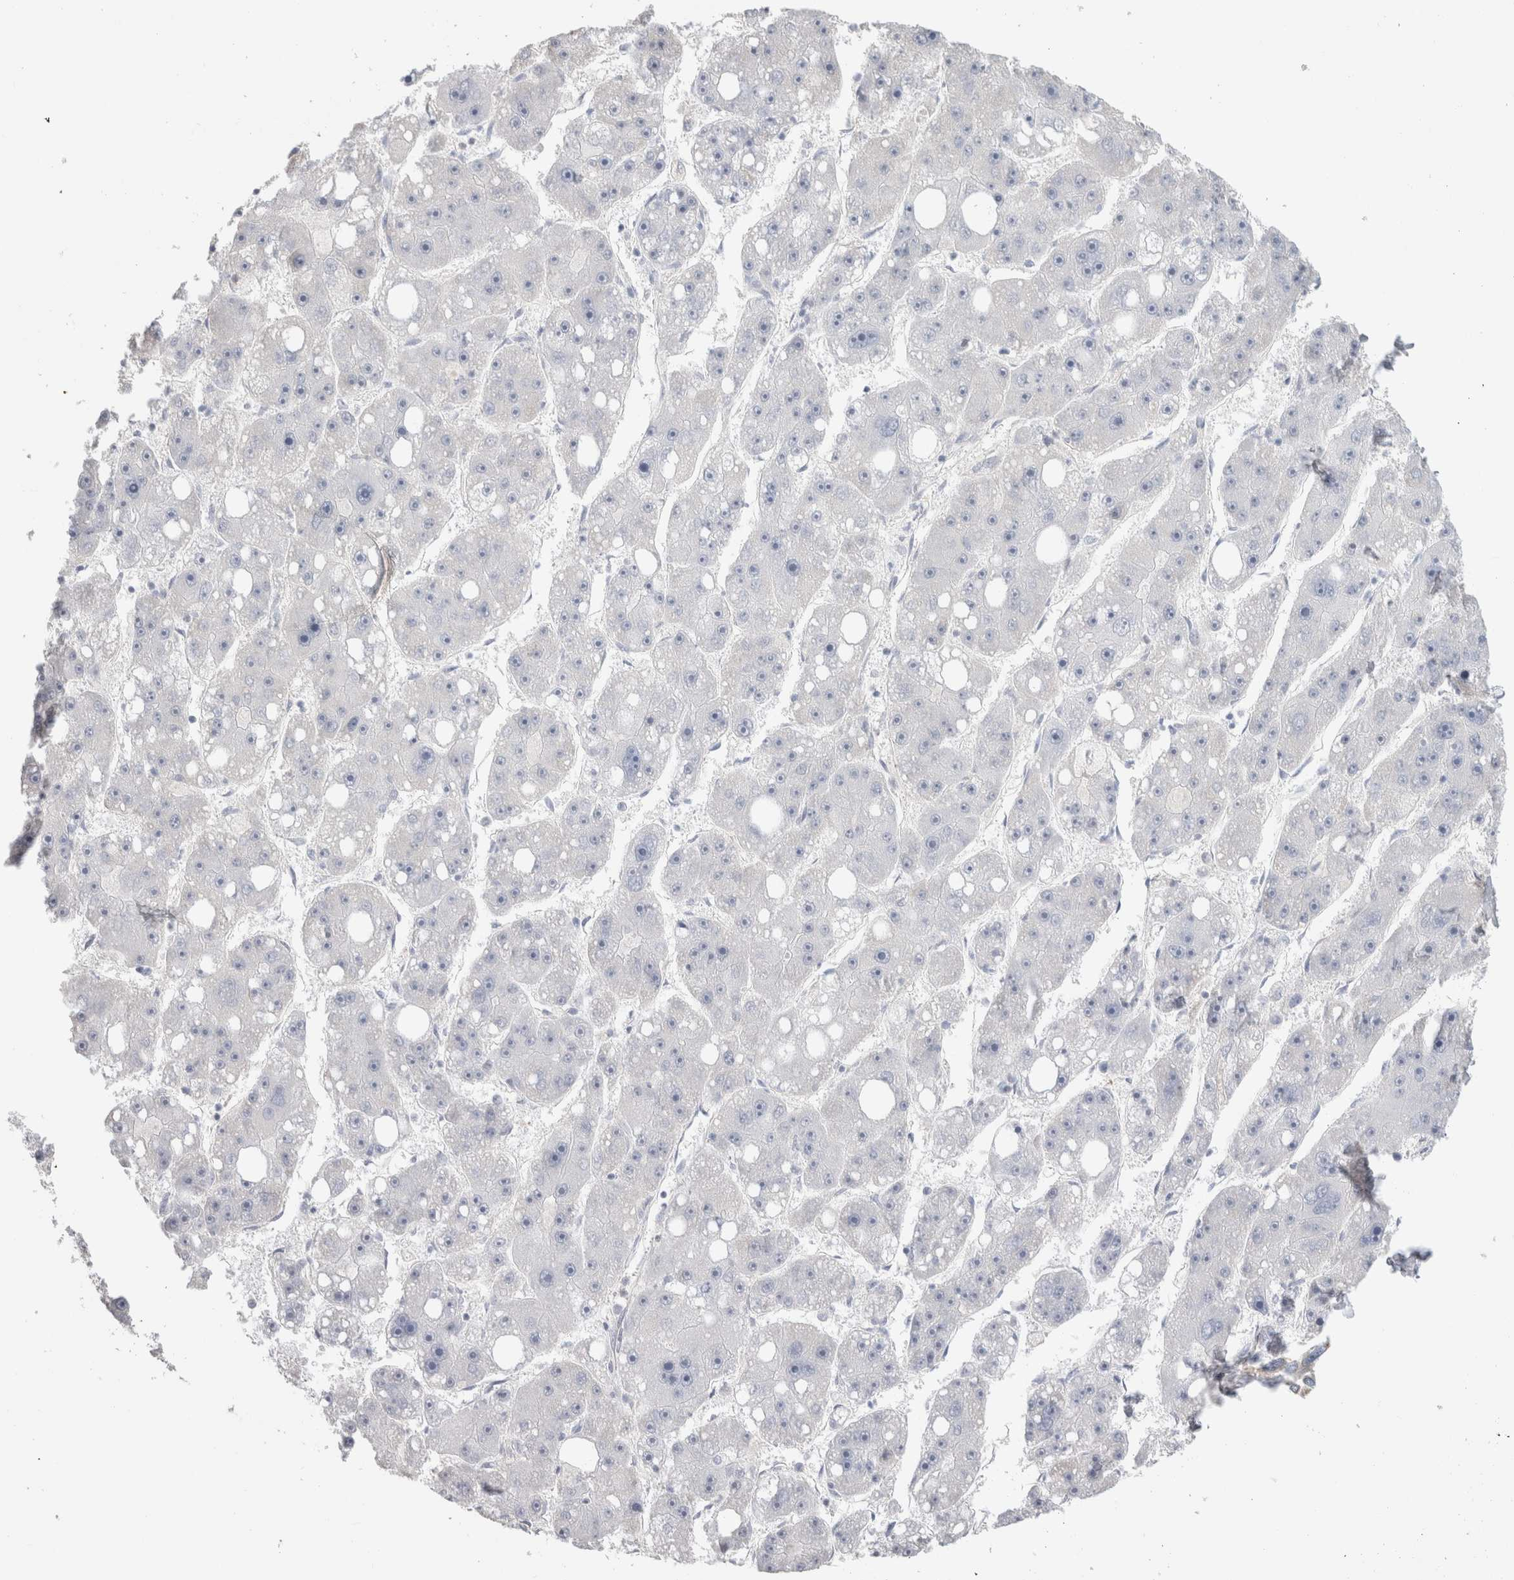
{"staining": {"intensity": "negative", "quantity": "none", "location": "none"}, "tissue": "liver cancer", "cell_type": "Tumor cells", "image_type": "cancer", "snomed": [{"axis": "morphology", "description": "Carcinoma, Hepatocellular, NOS"}, {"axis": "topography", "description": "Liver"}], "caption": "Immunohistochemistry histopathology image of human hepatocellular carcinoma (liver) stained for a protein (brown), which shows no positivity in tumor cells.", "gene": "DMD", "patient": {"sex": "female", "age": 61}}